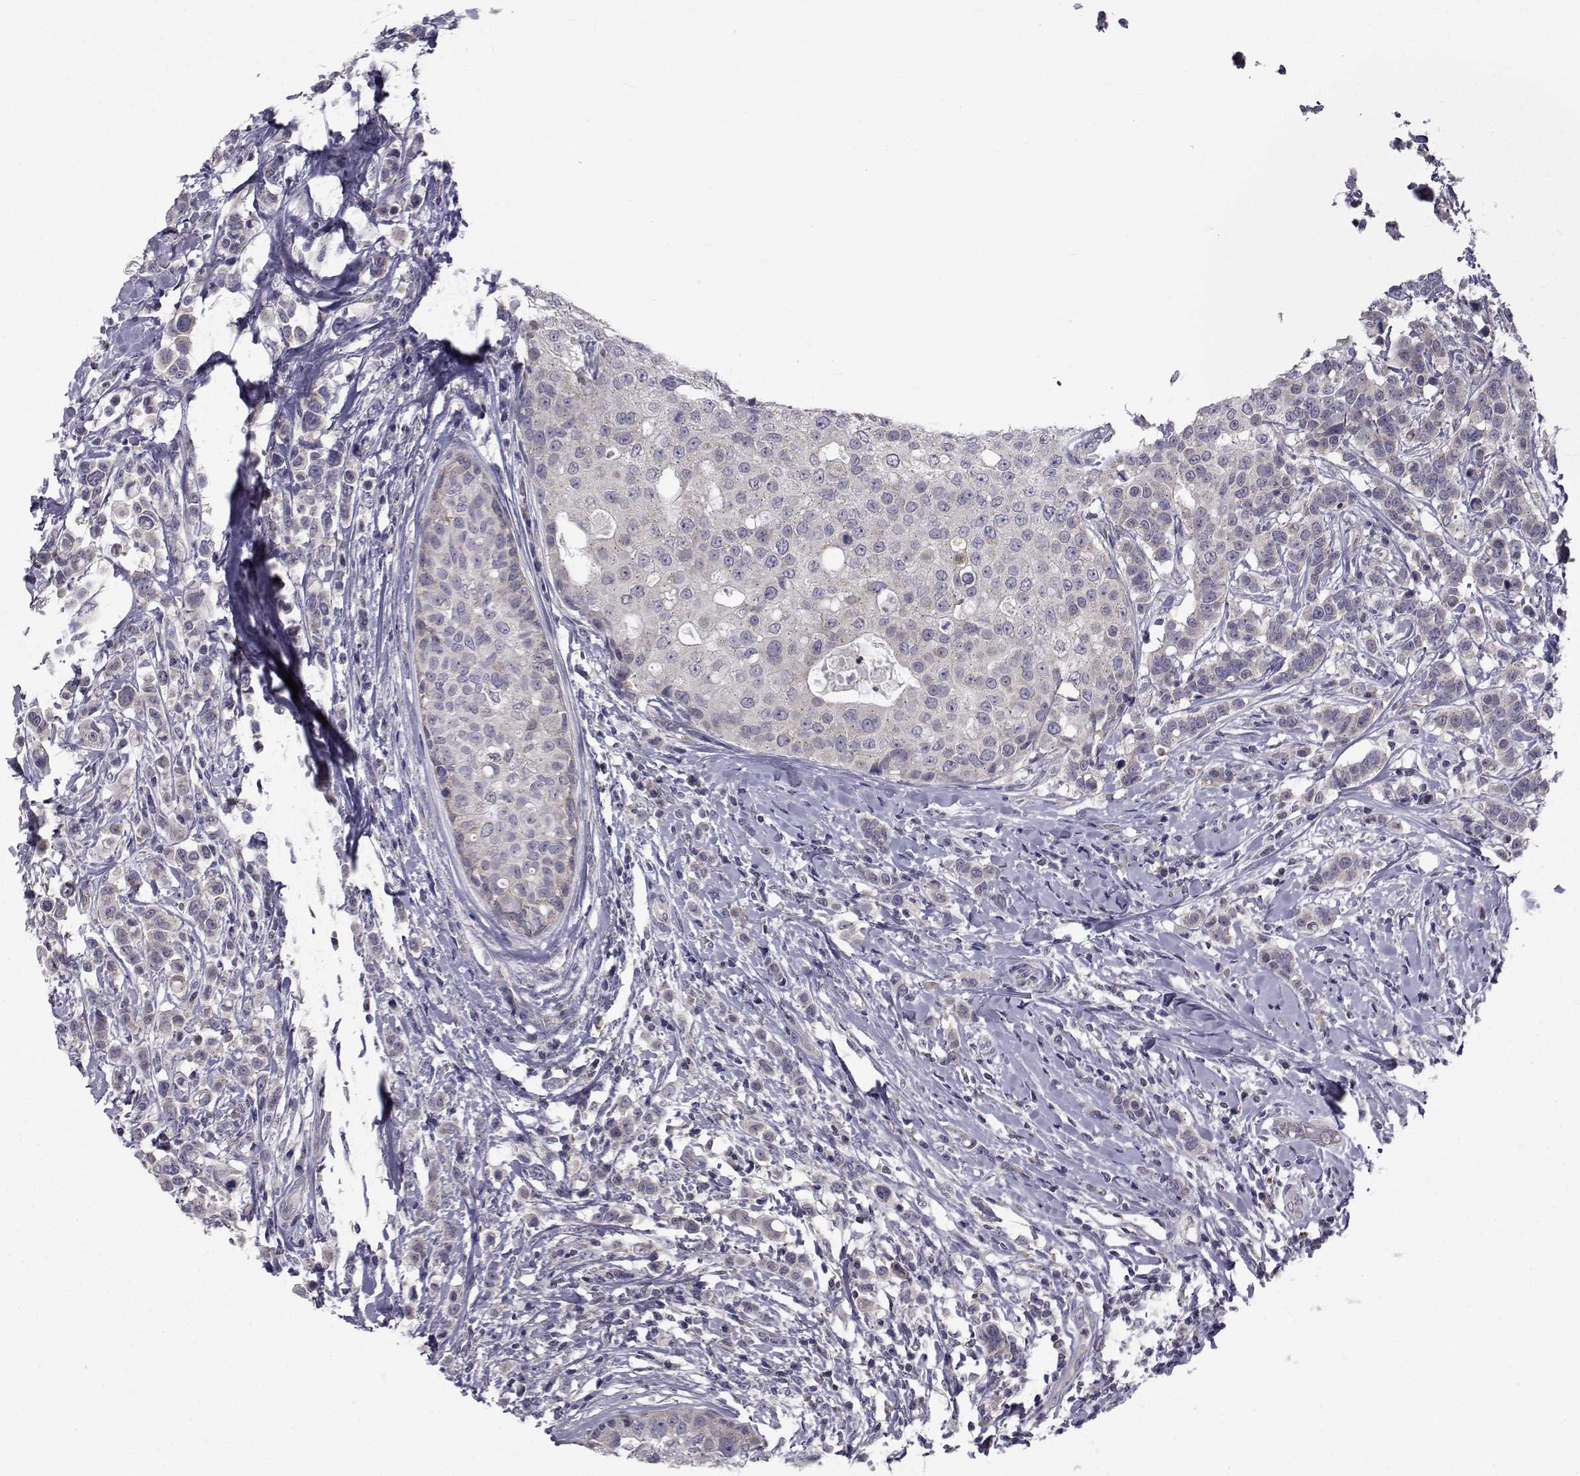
{"staining": {"intensity": "negative", "quantity": "none", "location": "none"}, "tissue": "breast cancer", "cell_type": "Tumor cells", "image_type": "cancer", "snomed": [{"axis": "morphology", "description": "Duct carcinoma"}, {"axis": "topography", "description": "Breast"}], "caption": "The immunohistochemistry (IHC) micrograph has no significant expression in tumor cells of breast cancer tissue.", "gene": "ANGPT1", "patient": {"sex": "female", "age": 27}}